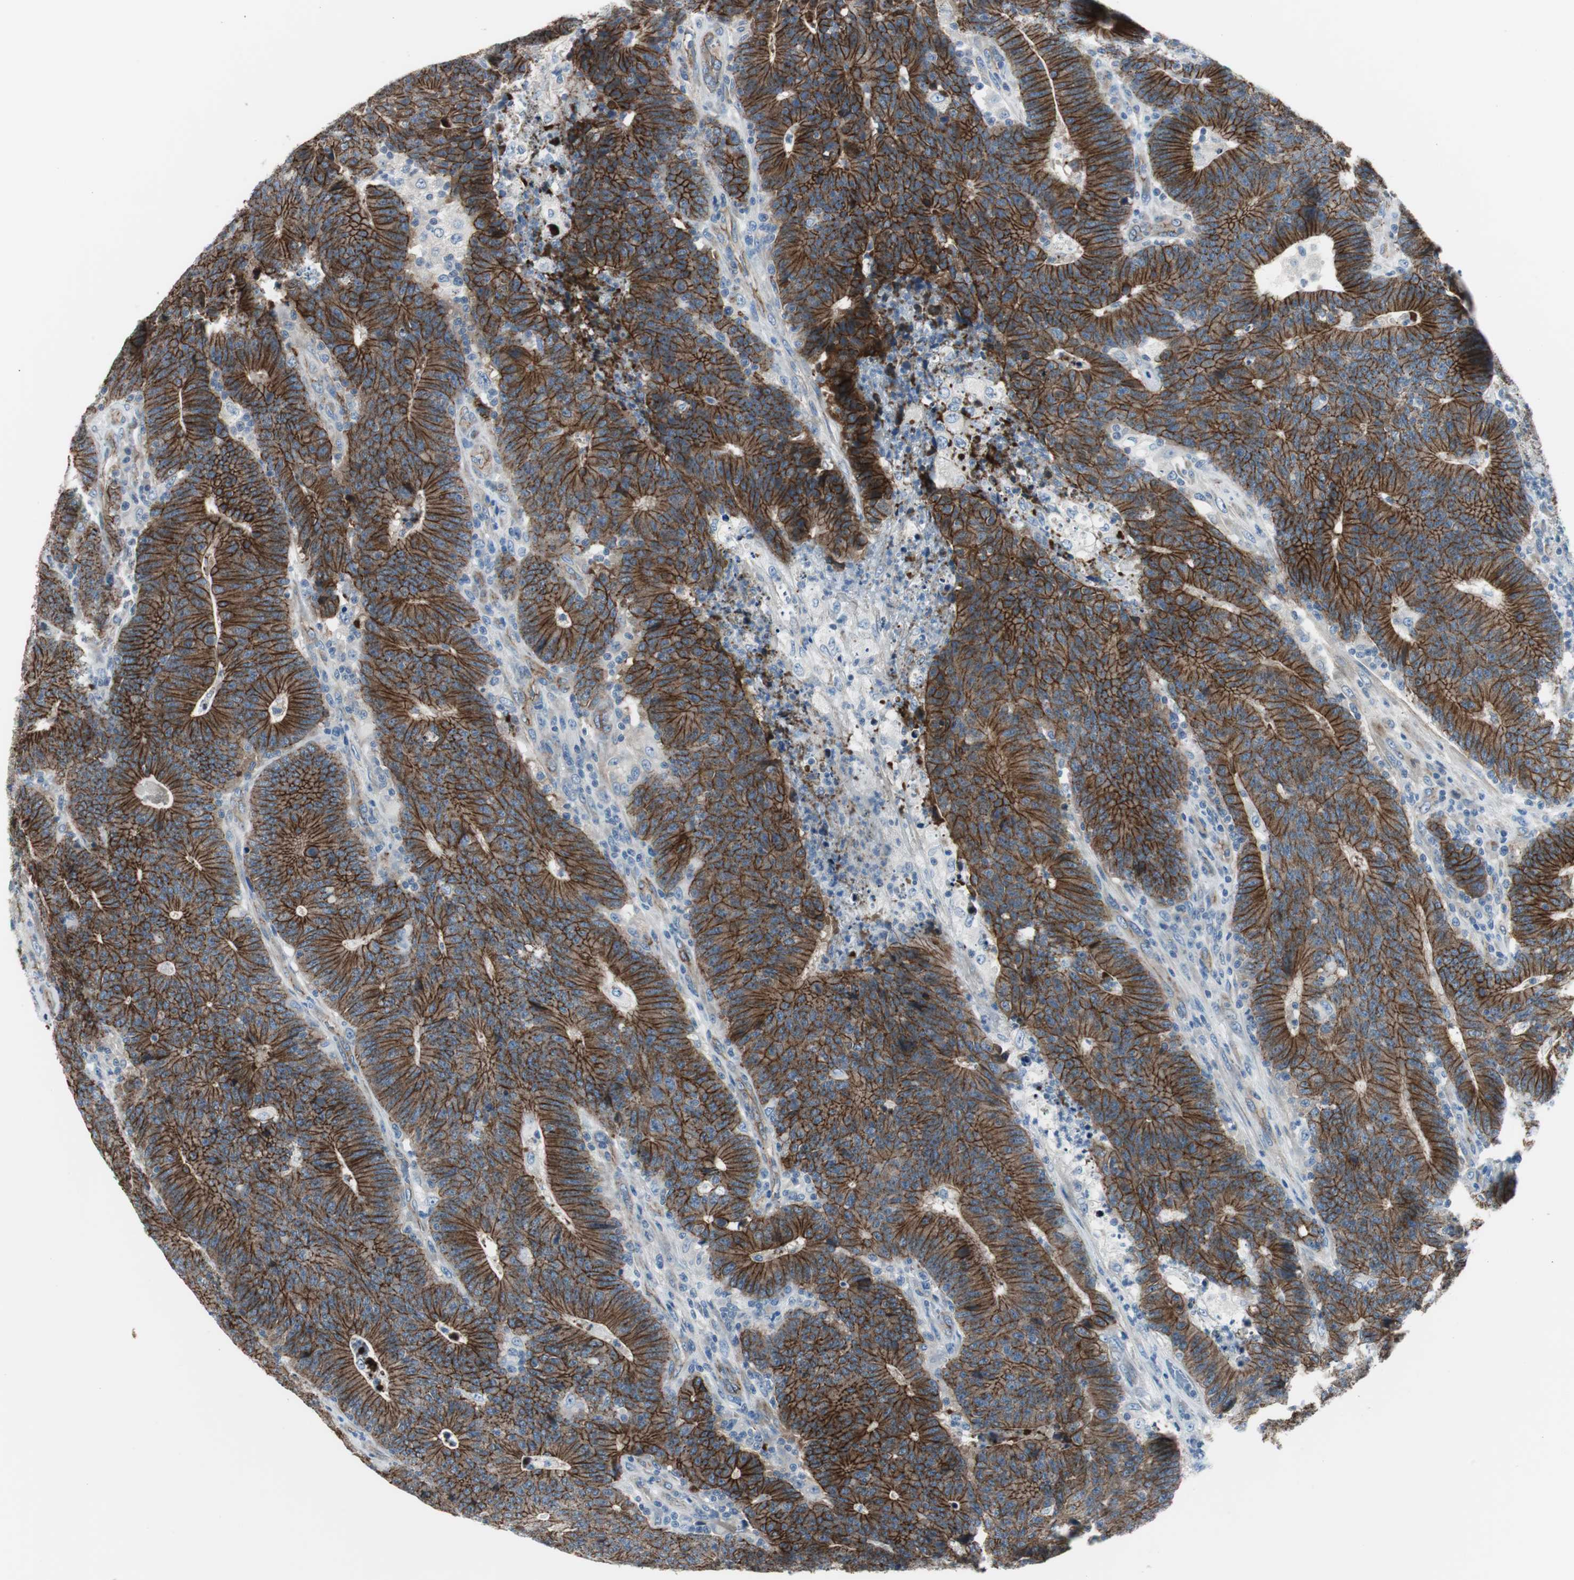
{"staining": {"intensity": "strong", "quantity": ">75%", "location": "cytoplasmic/membranous"}, "tissue": "colorectal cancer", "cell_type": "Tumor cells", "image_type": "cancer", "snomed": [{"axis": "morphology", "description": "Normal tissue, NOS"}, {"axis": "morphology", "description": "Adenocarcinoma, NOS"}, {"axis": "topography", "description": "Colon"}], "caption": "A brown stain shows strong cytoplasmic/membranous positivity of a protein in human adenocarcinoma (colorectal) tumor cells.", "gene": "STXBP4", "patient": {"sex": "female", "age": 75}}